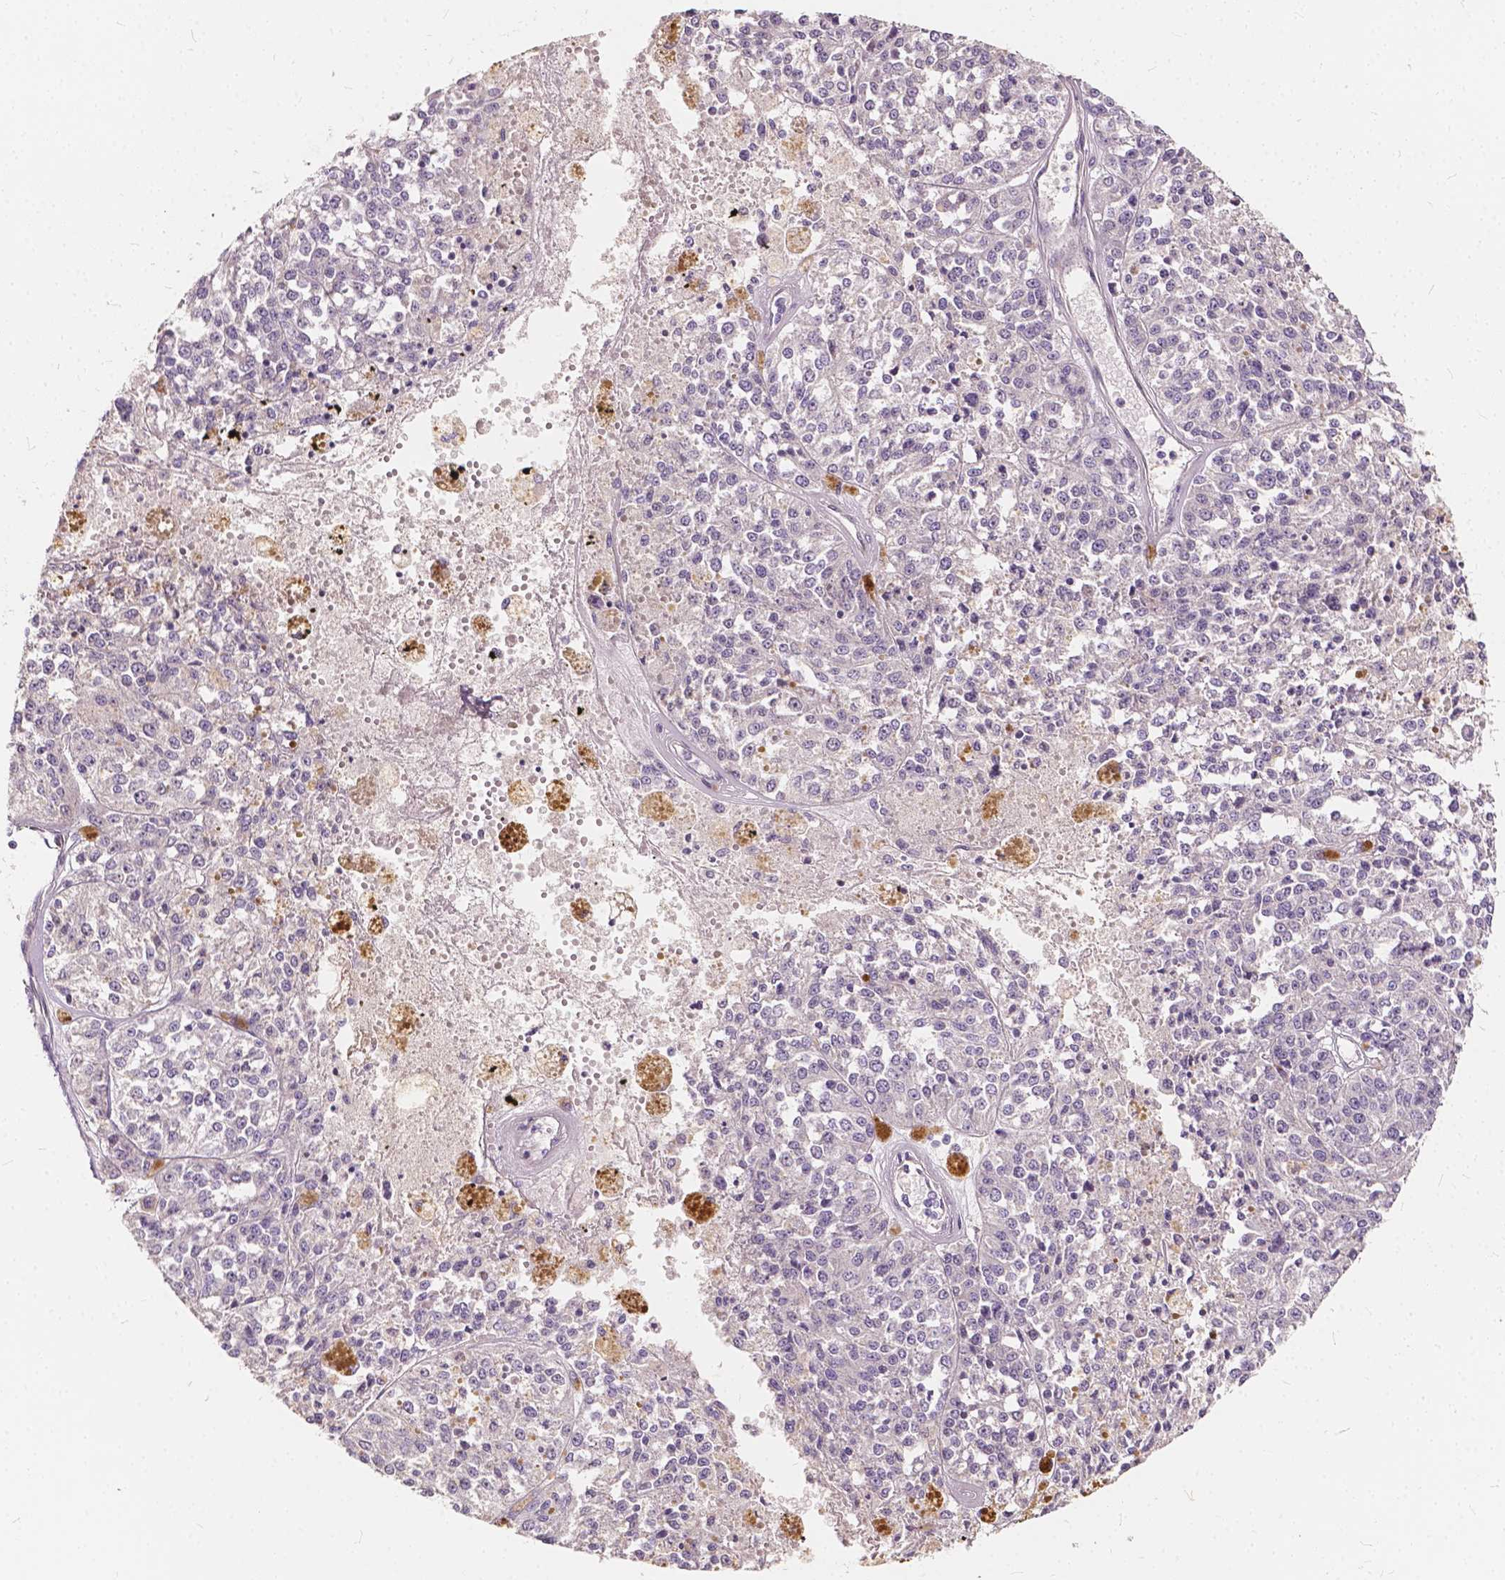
{"staining": {"intensity": "negative", "quantity": "none", "location": "none"}, "tissue": "melanoma", "cell_type": "Tumor cells", "image_type": "cancer", "snomed": [{"axis": "morphology", "description": "Malignant melanoma, Metastatic site"}, {"axis": "topography", "description": "Lymph node"}], "caption": "IHC photomicrograph of human melanoma stained for a protein (brown), which demonstrates no expression in tumor cells.", "gene": "SLC7A8", "patient": {"sex": "female", "age": 64}}